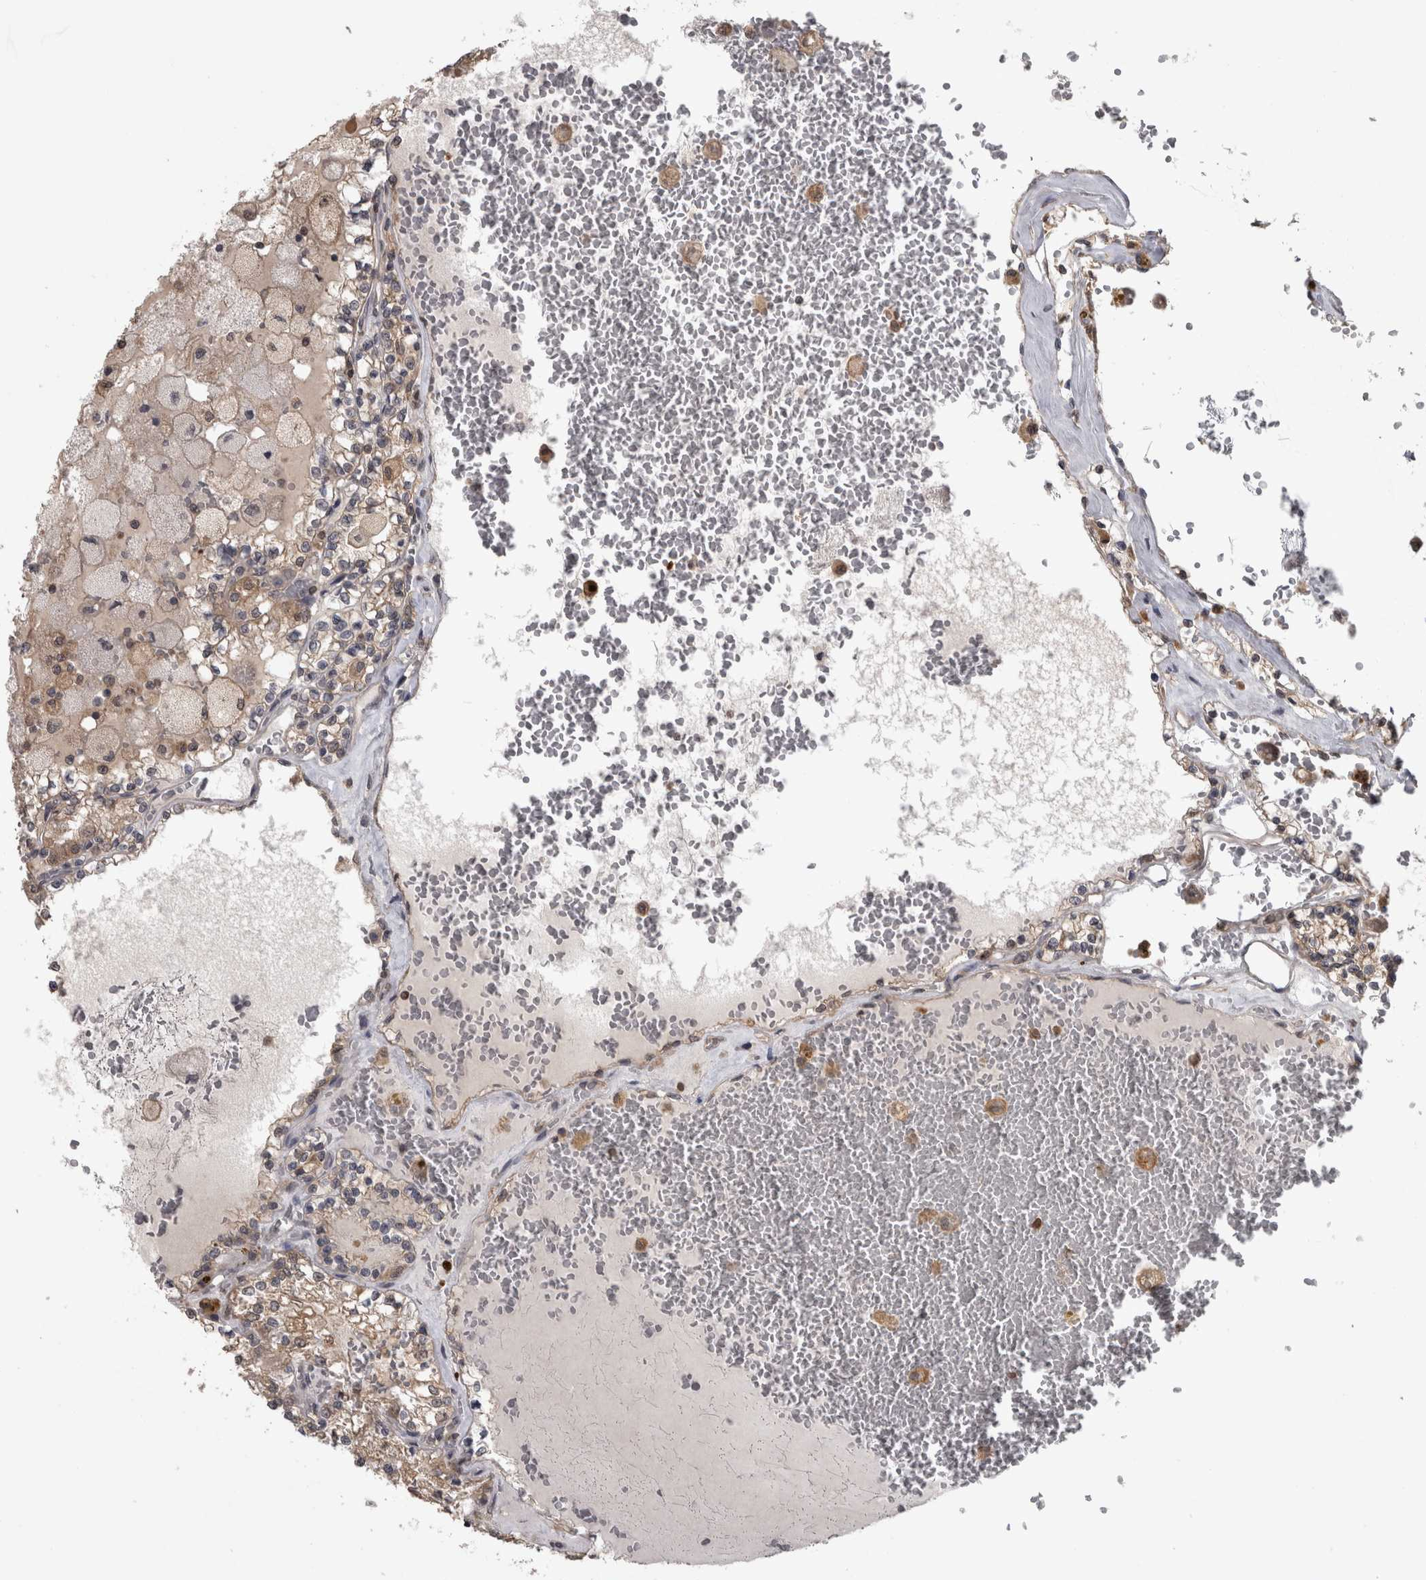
{"staining": {"intensity": "weak", "quantity": "<25%", "location": "cytoplasmic/membranous"}, "tissue": "renal cancer", "cell_type": "Tumor cells", "image_type": "cancer", "snomed": [{"axis": "morphology", "description": "Adenocarcinoma, NOS"}, {"axis": "topography", "description": "Kidney"}], "caption": "Renal adenocarcinoma was stained to show a protein in brown. There is no significant positivity in tumor cells.", "gene": "APRT", "patient": {"sex": "female", "age": 56}}